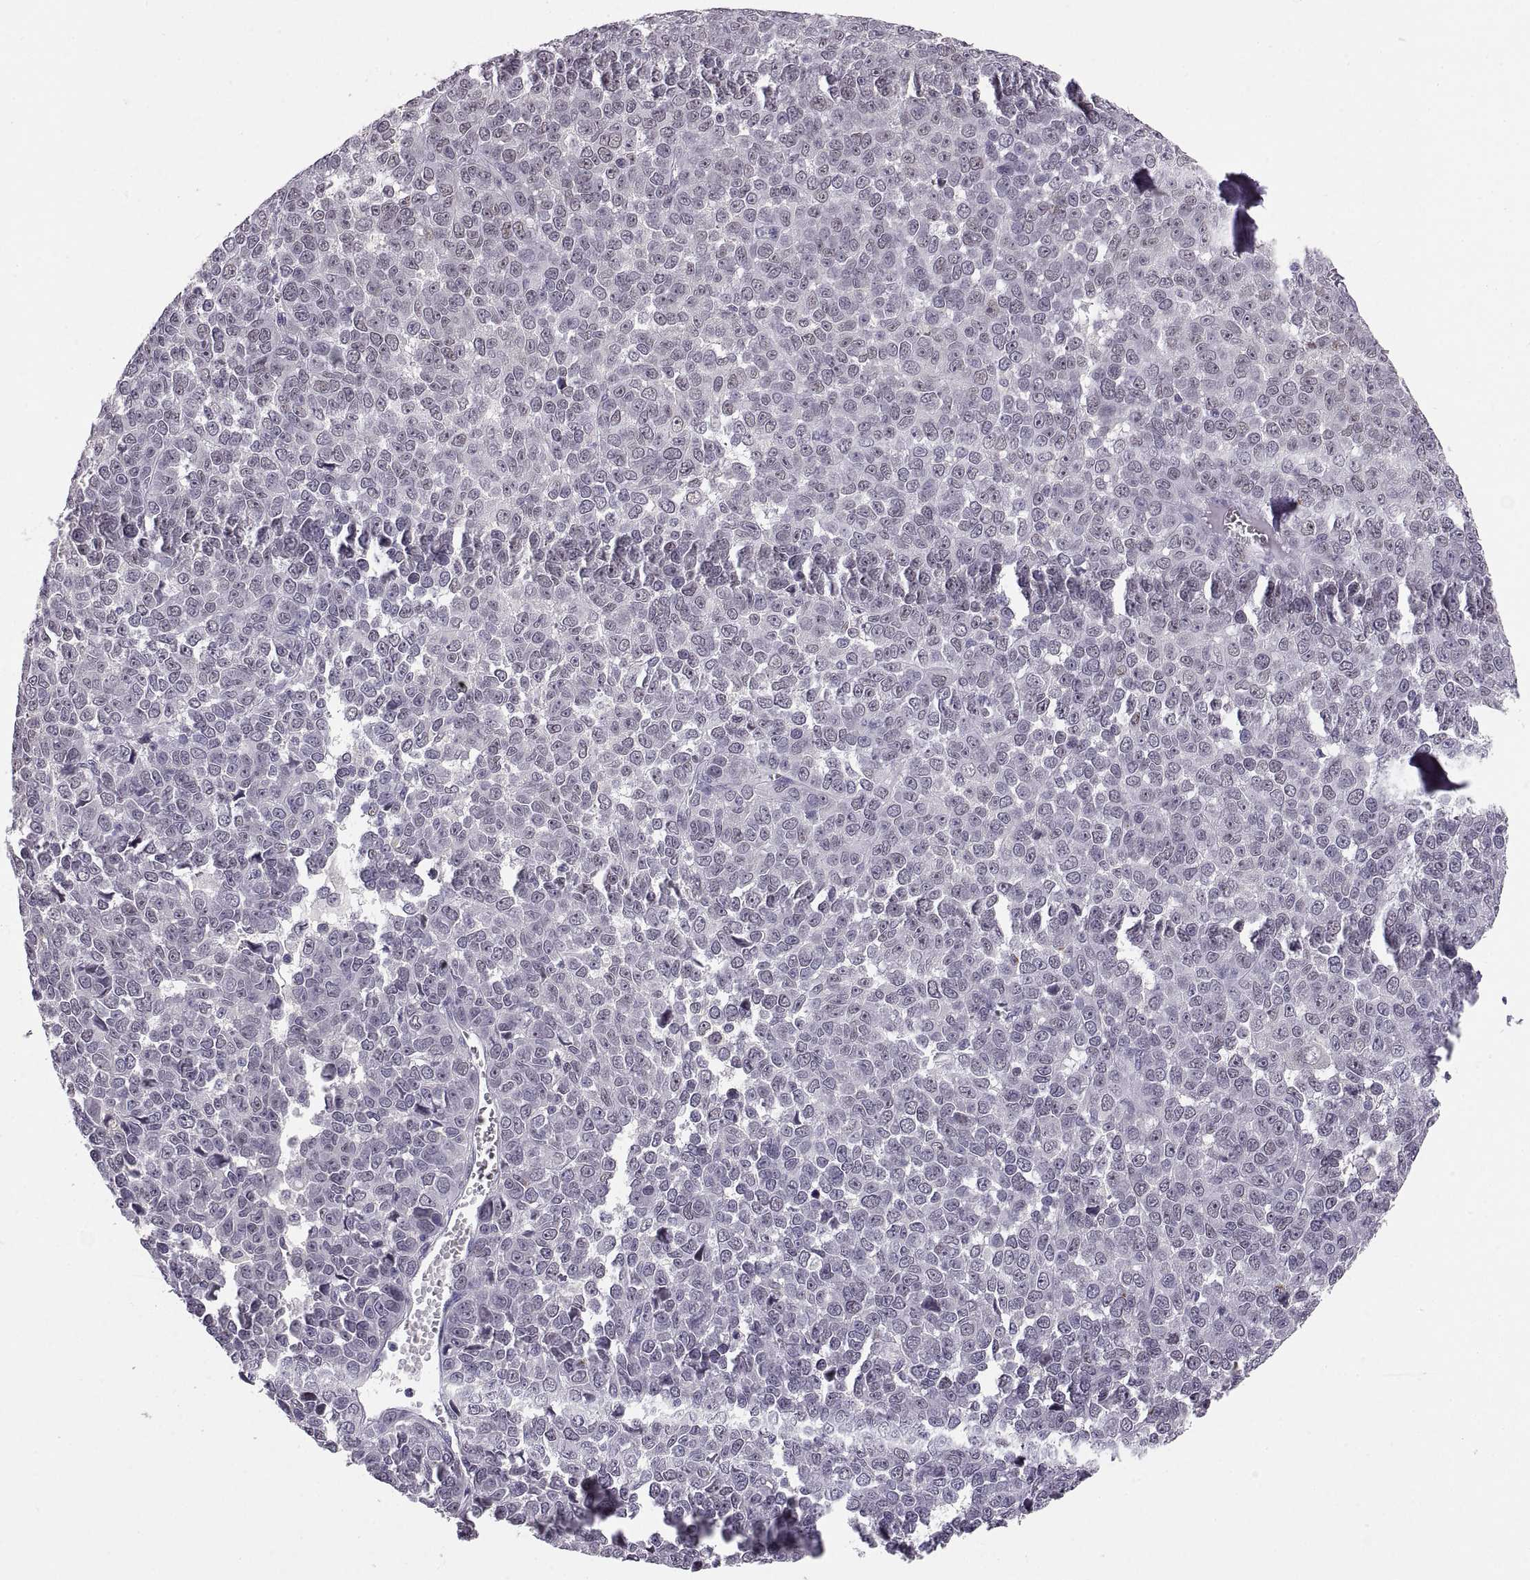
{"staining": {"intensity": "negative", "quantity": "none", "location": "none"}, "tissue": "melanoma", "cell_type": "Tumor cells", "image_type": "cancer", "snomed": [{"axis": "morphology", "description": "Malignant melanoma, NOS"}, {"axis": "topography", "description": "Skin"}], "caption": "This micrograph is of melanoma stained with immunohistochemistry (IHC) to label a protein in brown with the nuclei are counter-stained blue. There is no positivity in tumor cells.", "gene": "MAGEB18", "patient": {"sex": "female", "age": 95}}